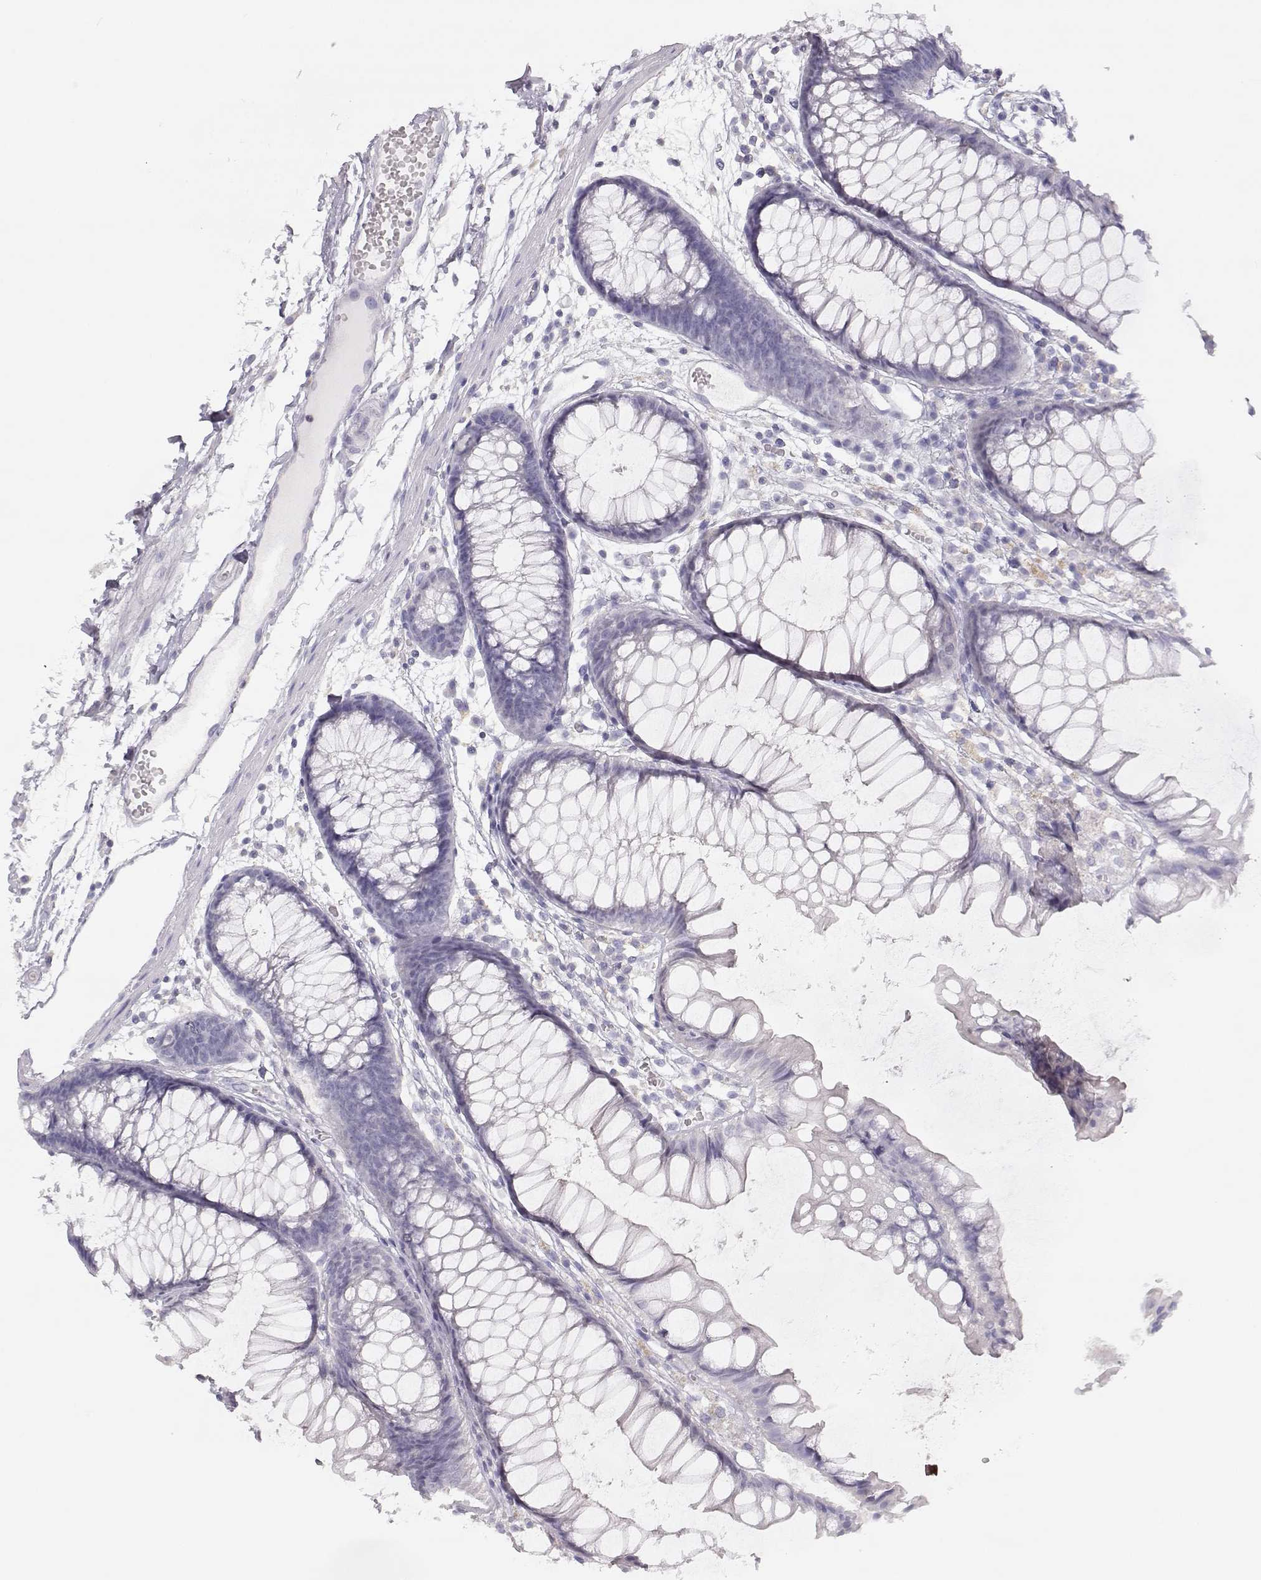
{"staining": {"intensity": "negative", "quantity": "none", "location": "none"}, "tissue": "colon", "cell_type": "Endothelial cells", "image_type": "normal", "snomed": [{"axis": "morphology", "description": "Normal tissue, NOS"}, {"axis": "morphology", "description": "Adenocarcinoma, NOS"}, {"axis": "topography", "description": "Colon"}], "caption": "Immunohistochemistry (IHC) histopathology image of normal colon stained for a protein (brown), which shows no expression in endothelial cells.", "gene": "LEPR", "patient": {"sex": "male", "age": 65}}